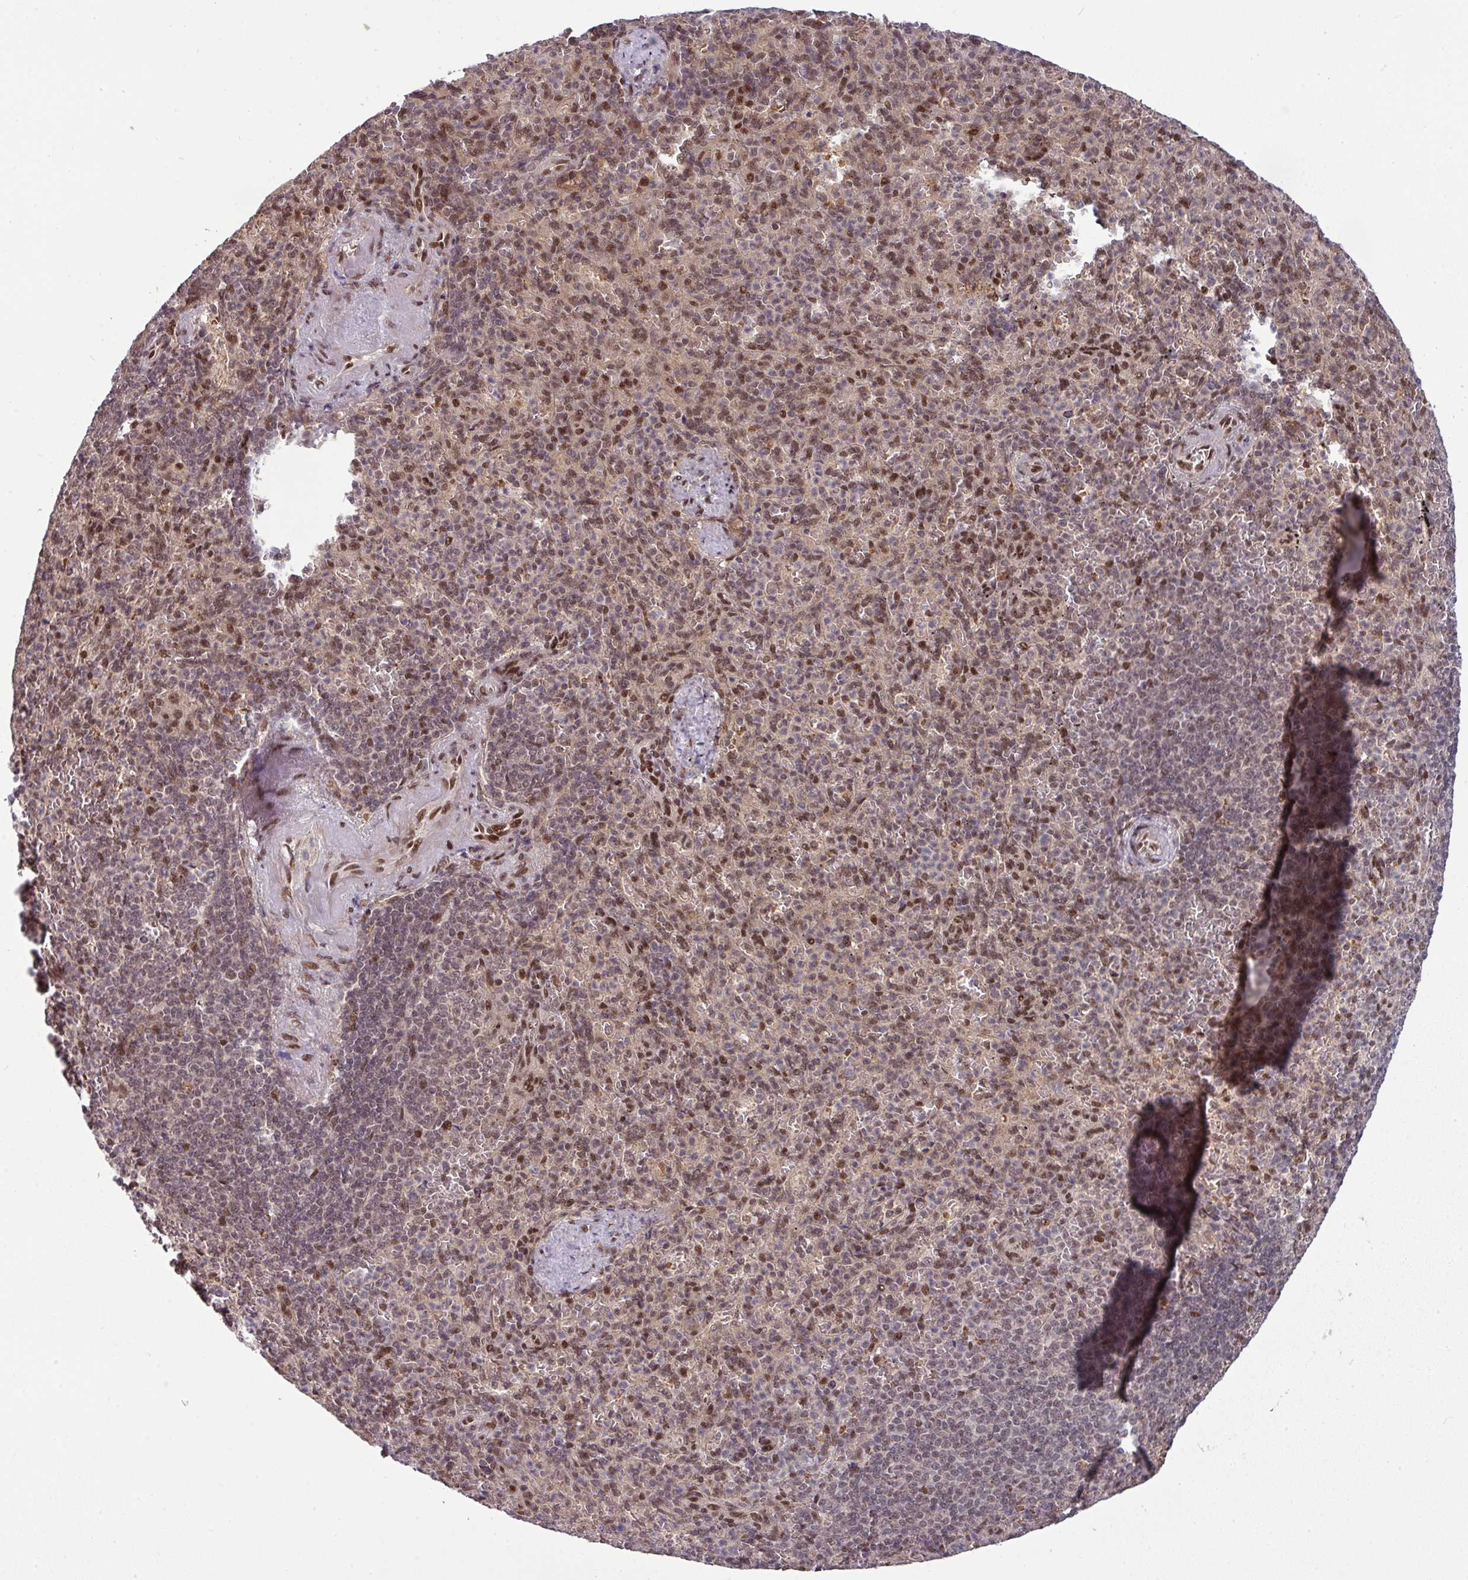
{"staining": {"intensity": "moderate", "quantity": ">75%", "location": "nuclear"}, "tissue": "spleen", "cell_type": "Cells in red pulp", "image_type": "normal", "snomed": [{"axis": "morphology", "description": "Normal tissue, NOS"}, {"axis": "topography", "description": "Spleen"}], "caption": "Immunohistochemical staining of unremarkable human spleen exhibits >75% levels of moderate nuclear protein expression in about >75% of cells in red pulp.", "gene": "CIC", "patient": {"sex": "female", "age": 74}}